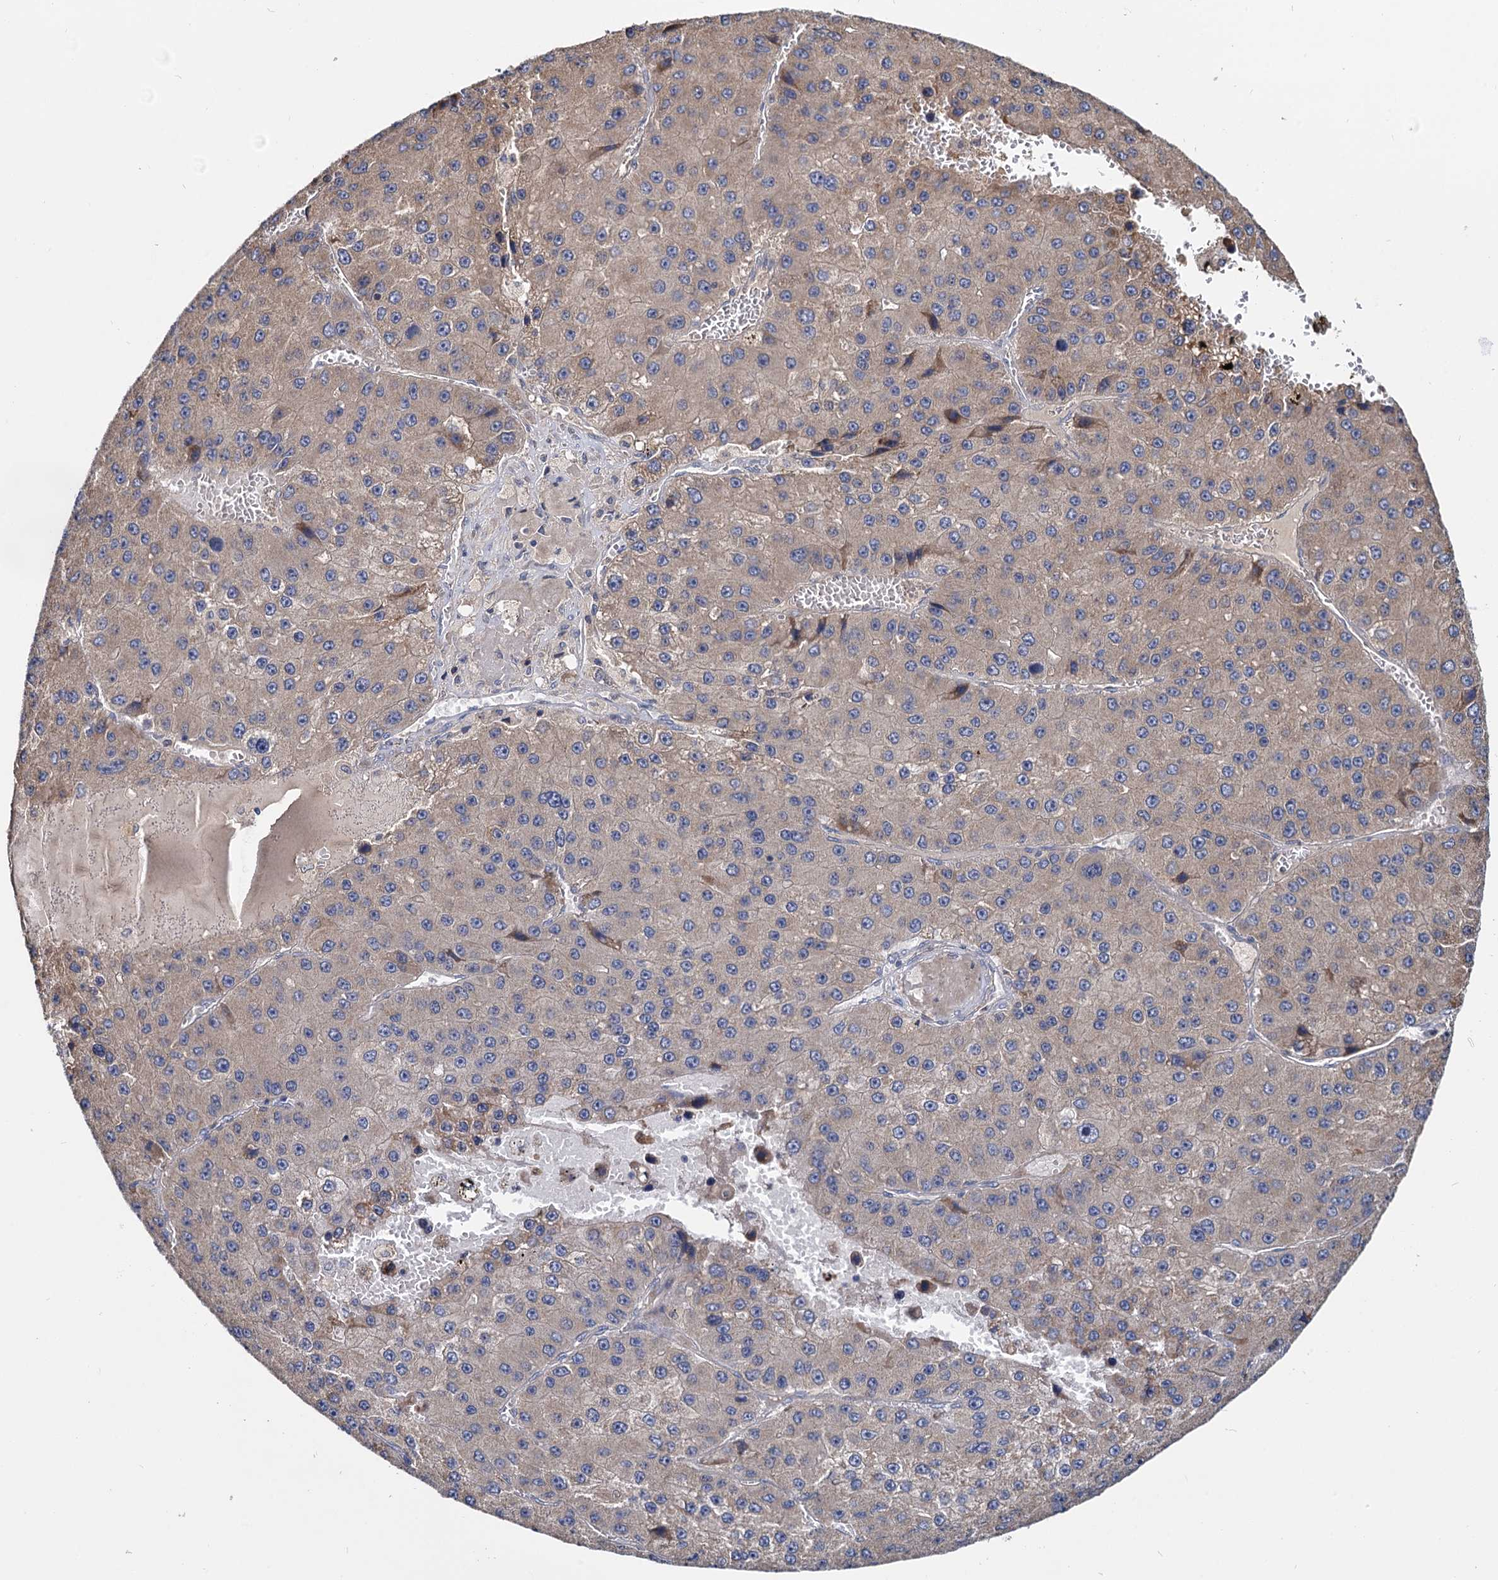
{"staining": {"intensity": "weak", "quantity": "25%-75%", "location": "cytoplasmic/membranous"}, "tissue": "liver cancer", "cell_type": "Tumor cells", "image_type": "cancer", "snomed": [{"axis": "morphology", "description": "Carcinoma, Hepatocellular, NOS"}, {"axis": "topography", "description": "Liver"}], "caption": "IHC of human liver hepatocellular carcinoma reveals low levels of weak cytoplasmic/membranous staining in approximately 25%-75% of tumor cells.", "gene": "CEP192", "patient": {"sex": "female", "age": 73}}